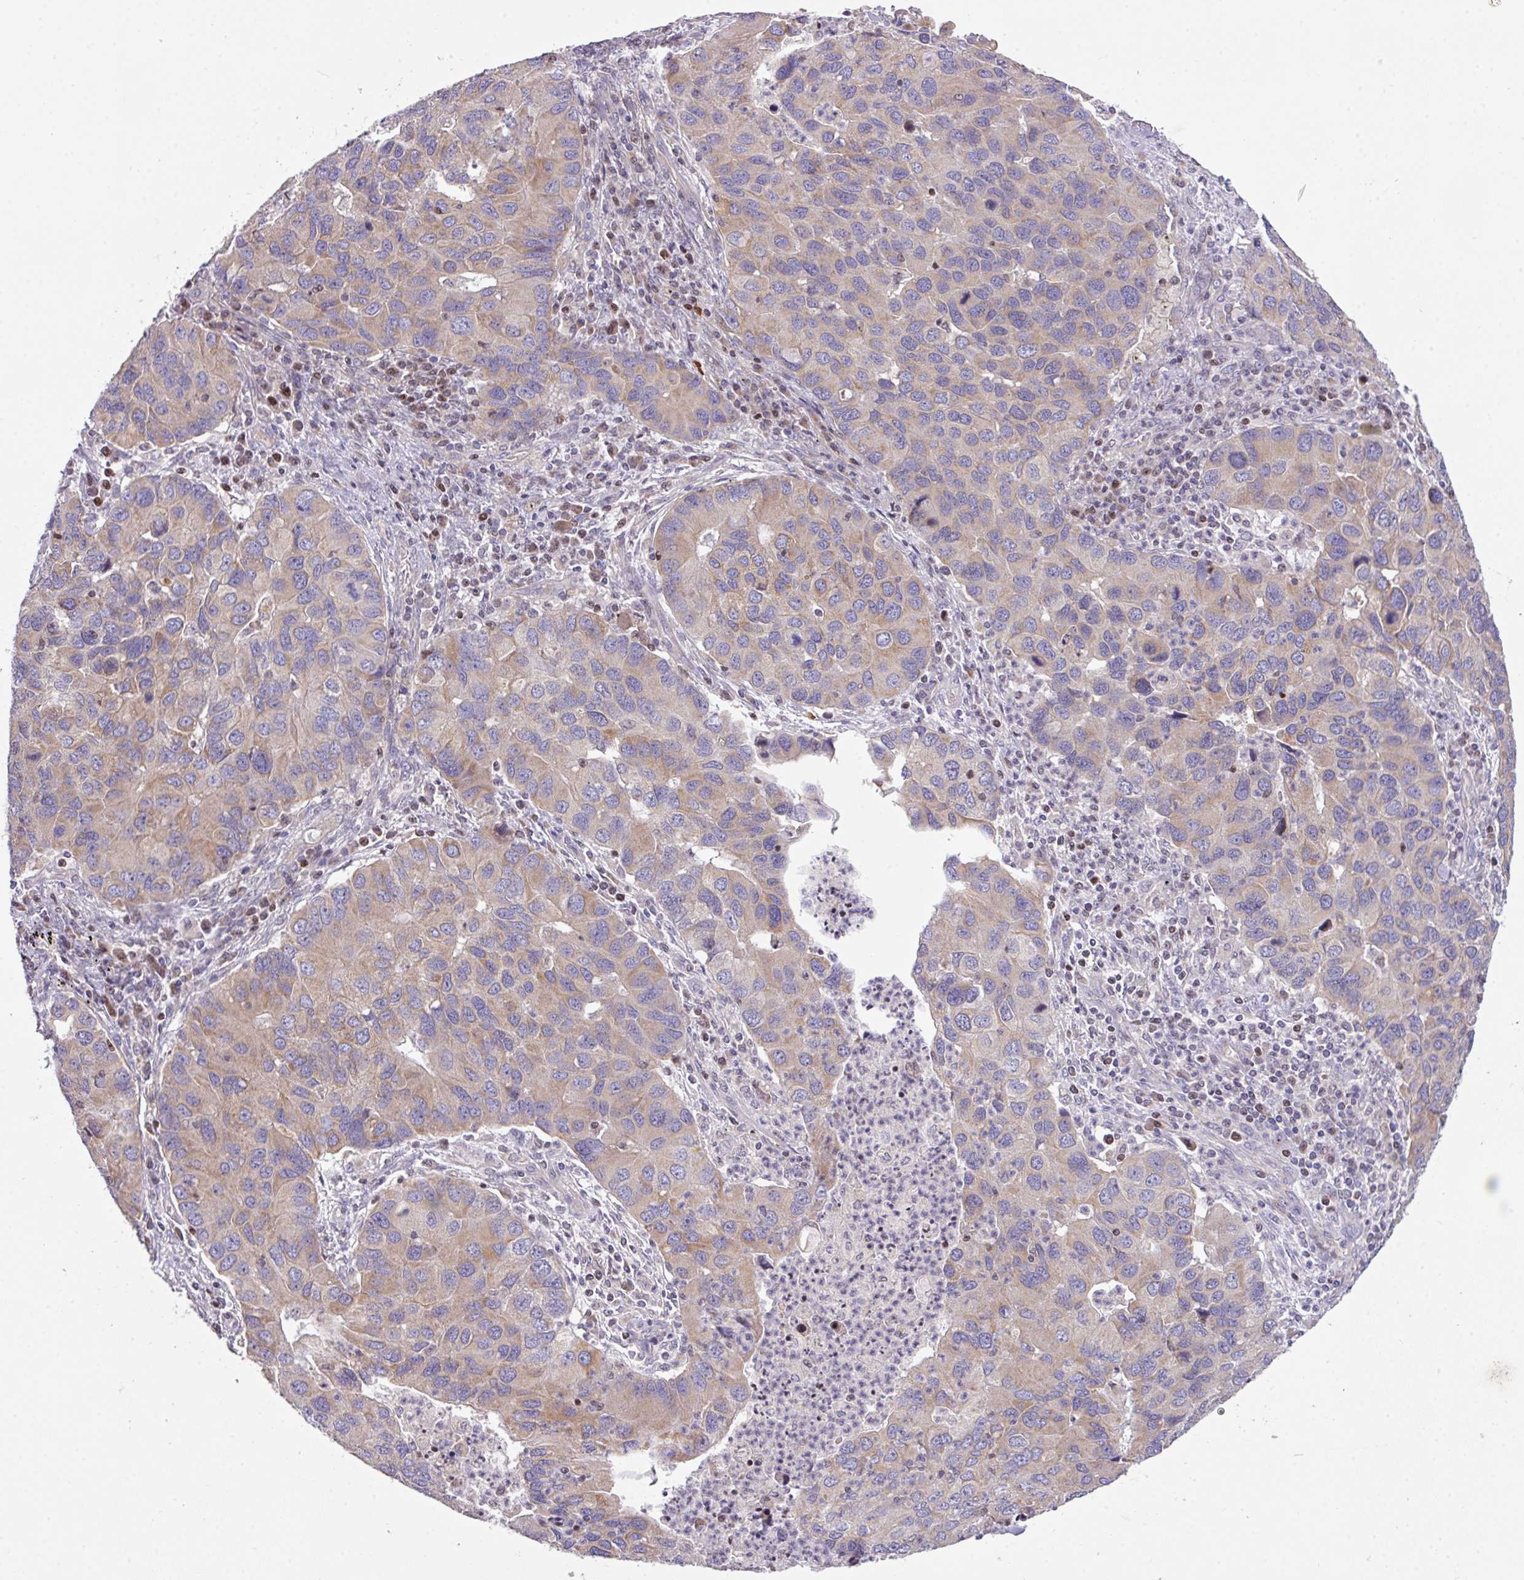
{"staining": {"intensity": "weak", "quantity": ">75%", "location": "cytoplasmic/membranous"}, "tissue": "lung cancer", "cell_type": "Tumor cells", "image_type": "cancer", "snomed": [{"axis": "morphology", "description": "Aneuploidy"}, {"axis": "morphology", "description": "Adenocarcinoma, NOS"}, {"axis": "topography", "description": "Lymph node"}, {"axis": "topography", "description": "Lung"}], "caption": "The immunohistochemical stain shows weak cytoplasmic/membranous expression in tumor cells of lung cancer (adenocarcinoma) tissue. Immunohistochemistry (ihc) stains the protein of interest in brown and the nuclei are stained blue.", "gene": "ZNF394", "patient": {"sex": "female", "age": 74}}